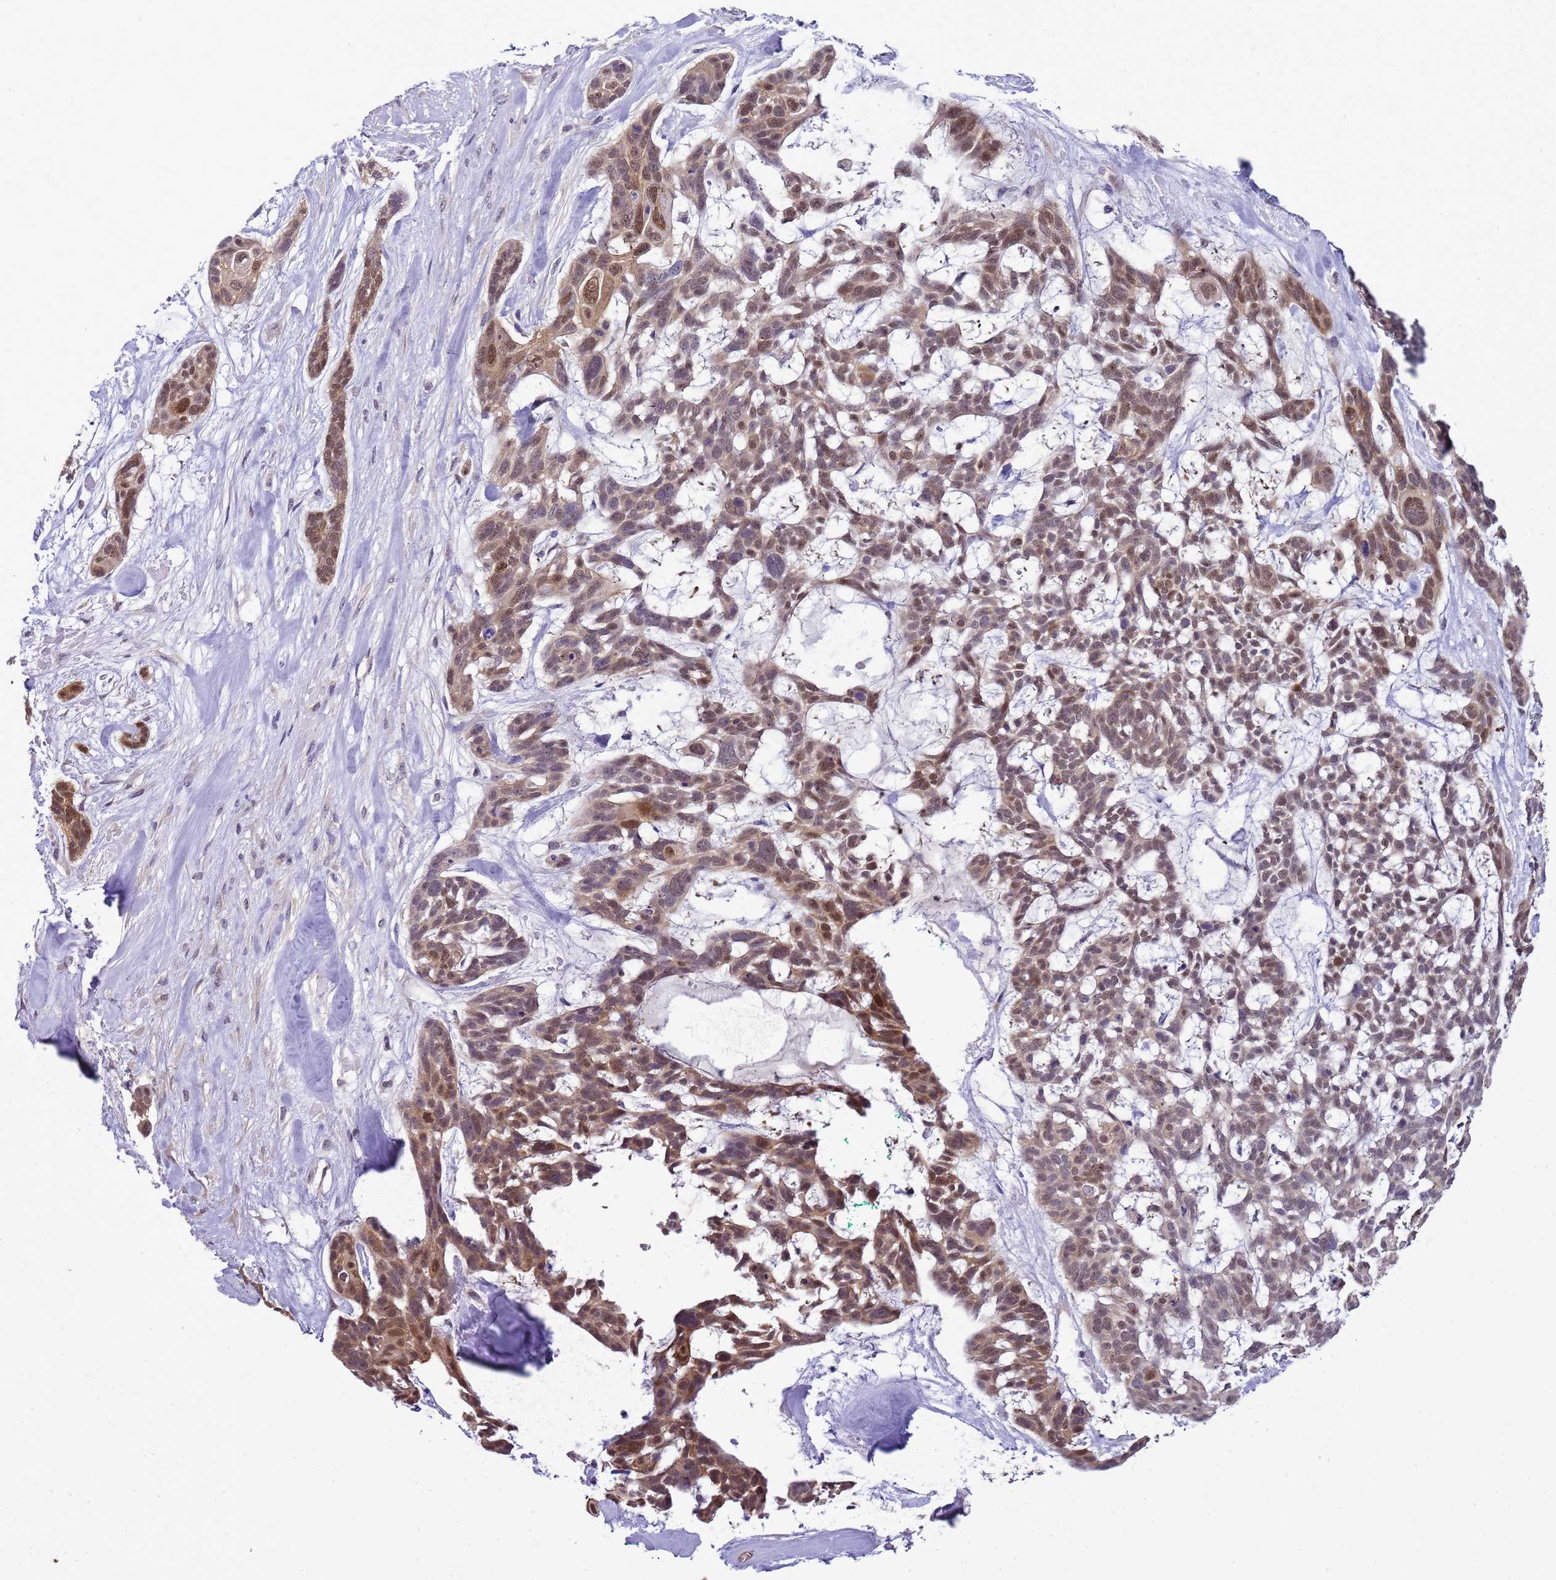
{"staining": {"intensity": "moderate", "quantity": ">75%", "location": "cytoplasmic/membranous,nuclear"}, "tissue": "skin cancer", "cell_type": "Tumor cells", "image_type": "cancer", "snomed": [{"axis": "morphology", "description": "Basal cell carcinoma"}, {"axis": "topography", "description": "Skin"}], "caption": "Protein staining by IHC displays moderate cytoplasmic/membranous and nuclear expression in approximately >75% of tumor cells in basal cell carcinoma (skin).", "gene": "DDI2", "patient": {"sex": "male", "age": 88}}